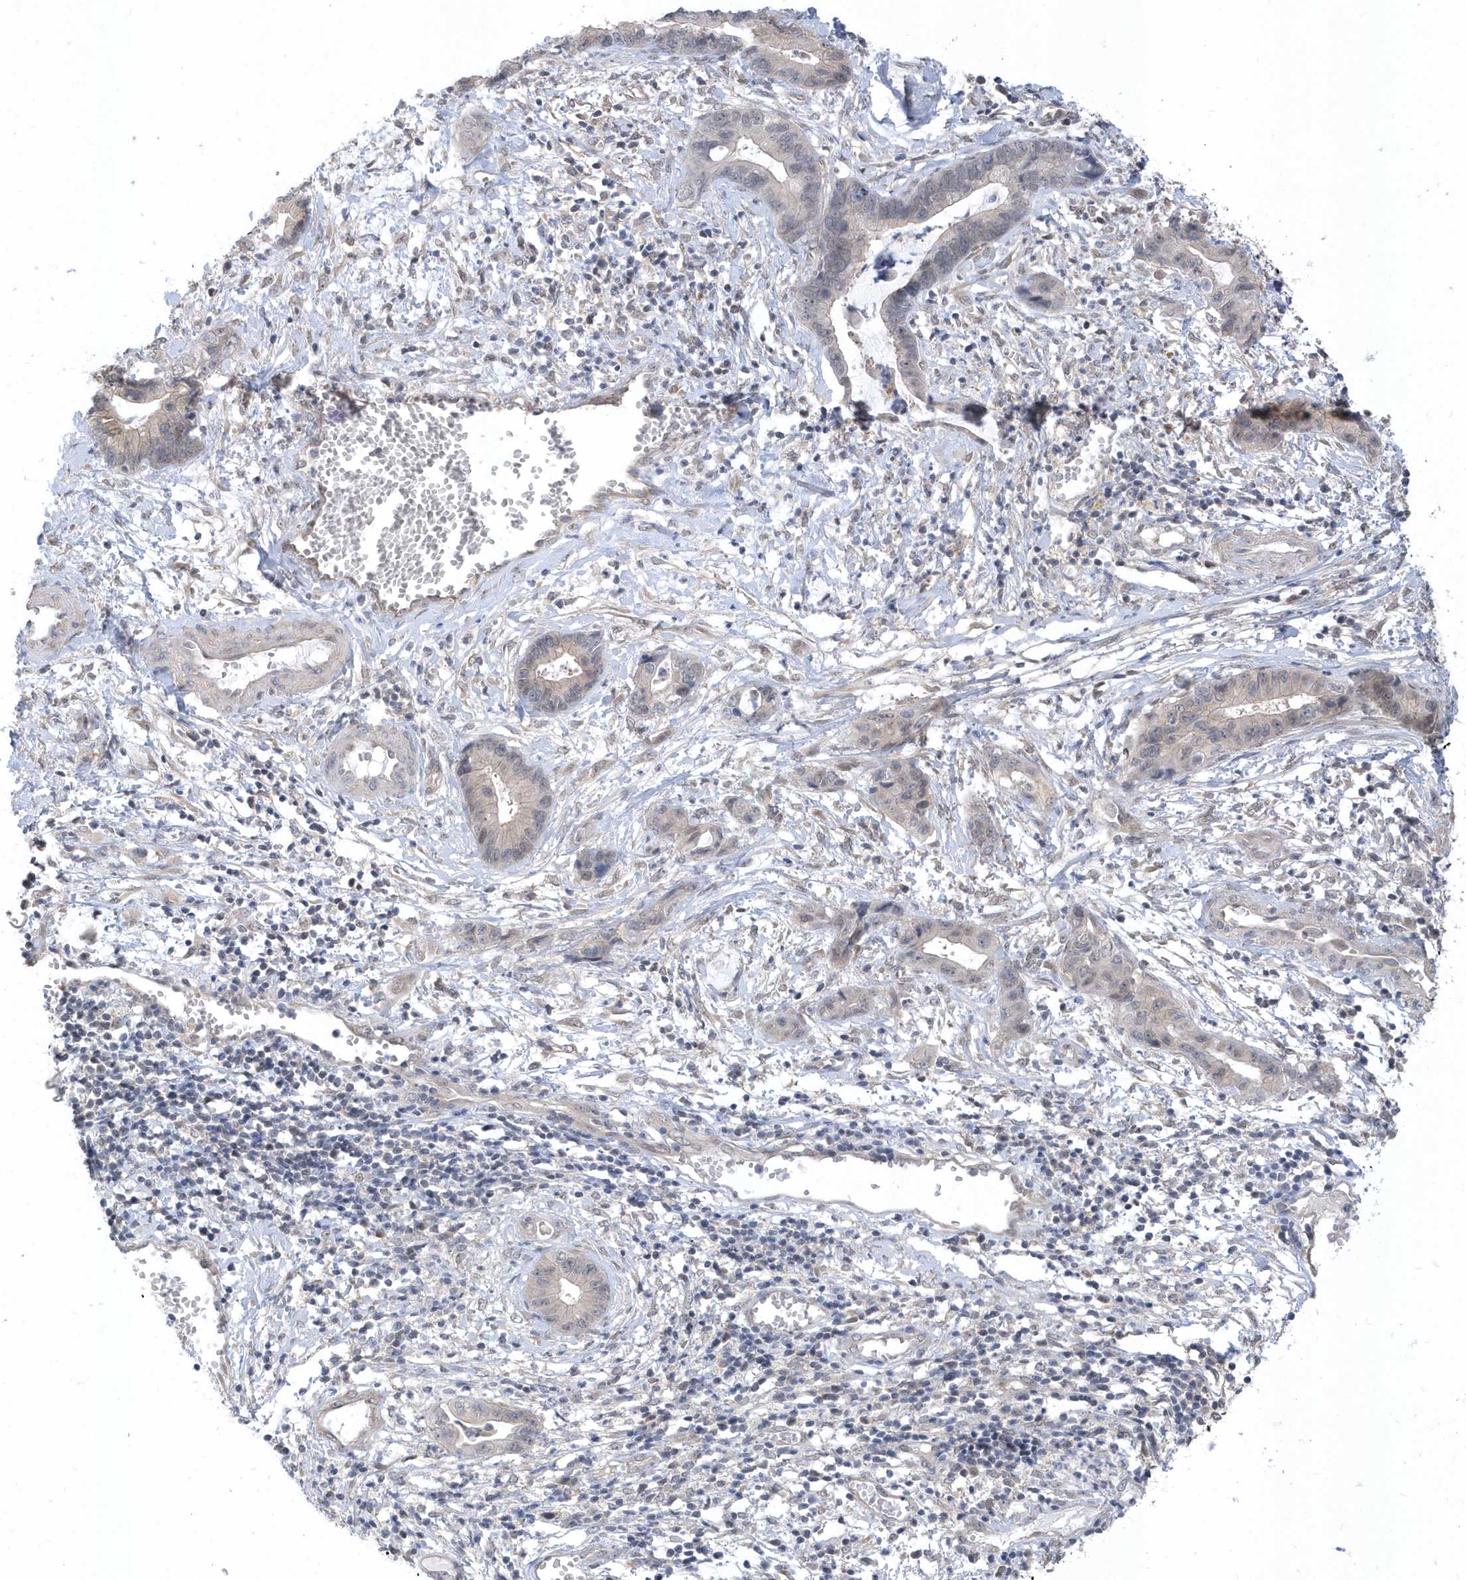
{"staining": {"intensity": "negative", "quantity": "none", "location": "none"}, "tissue": "cervical cancer", "cell_type": "Tumor cells", "image_type": "cancer", "snomed": [{"axis": "morphology", "description": "Adenocarcinoma, NOS"}, {"axis": "topography", "description": "Cervix"}], "caption": "Immunohistochemistry photomicrograph of neoplastic tissue: cervical cancer (adenocarcinoma) stained with DAB (3,3'-diaminobenzidine) shows no significant protein staining in tumor cells.", "gene": "USP53", "patient": {"sex": "female", "age": 44}}